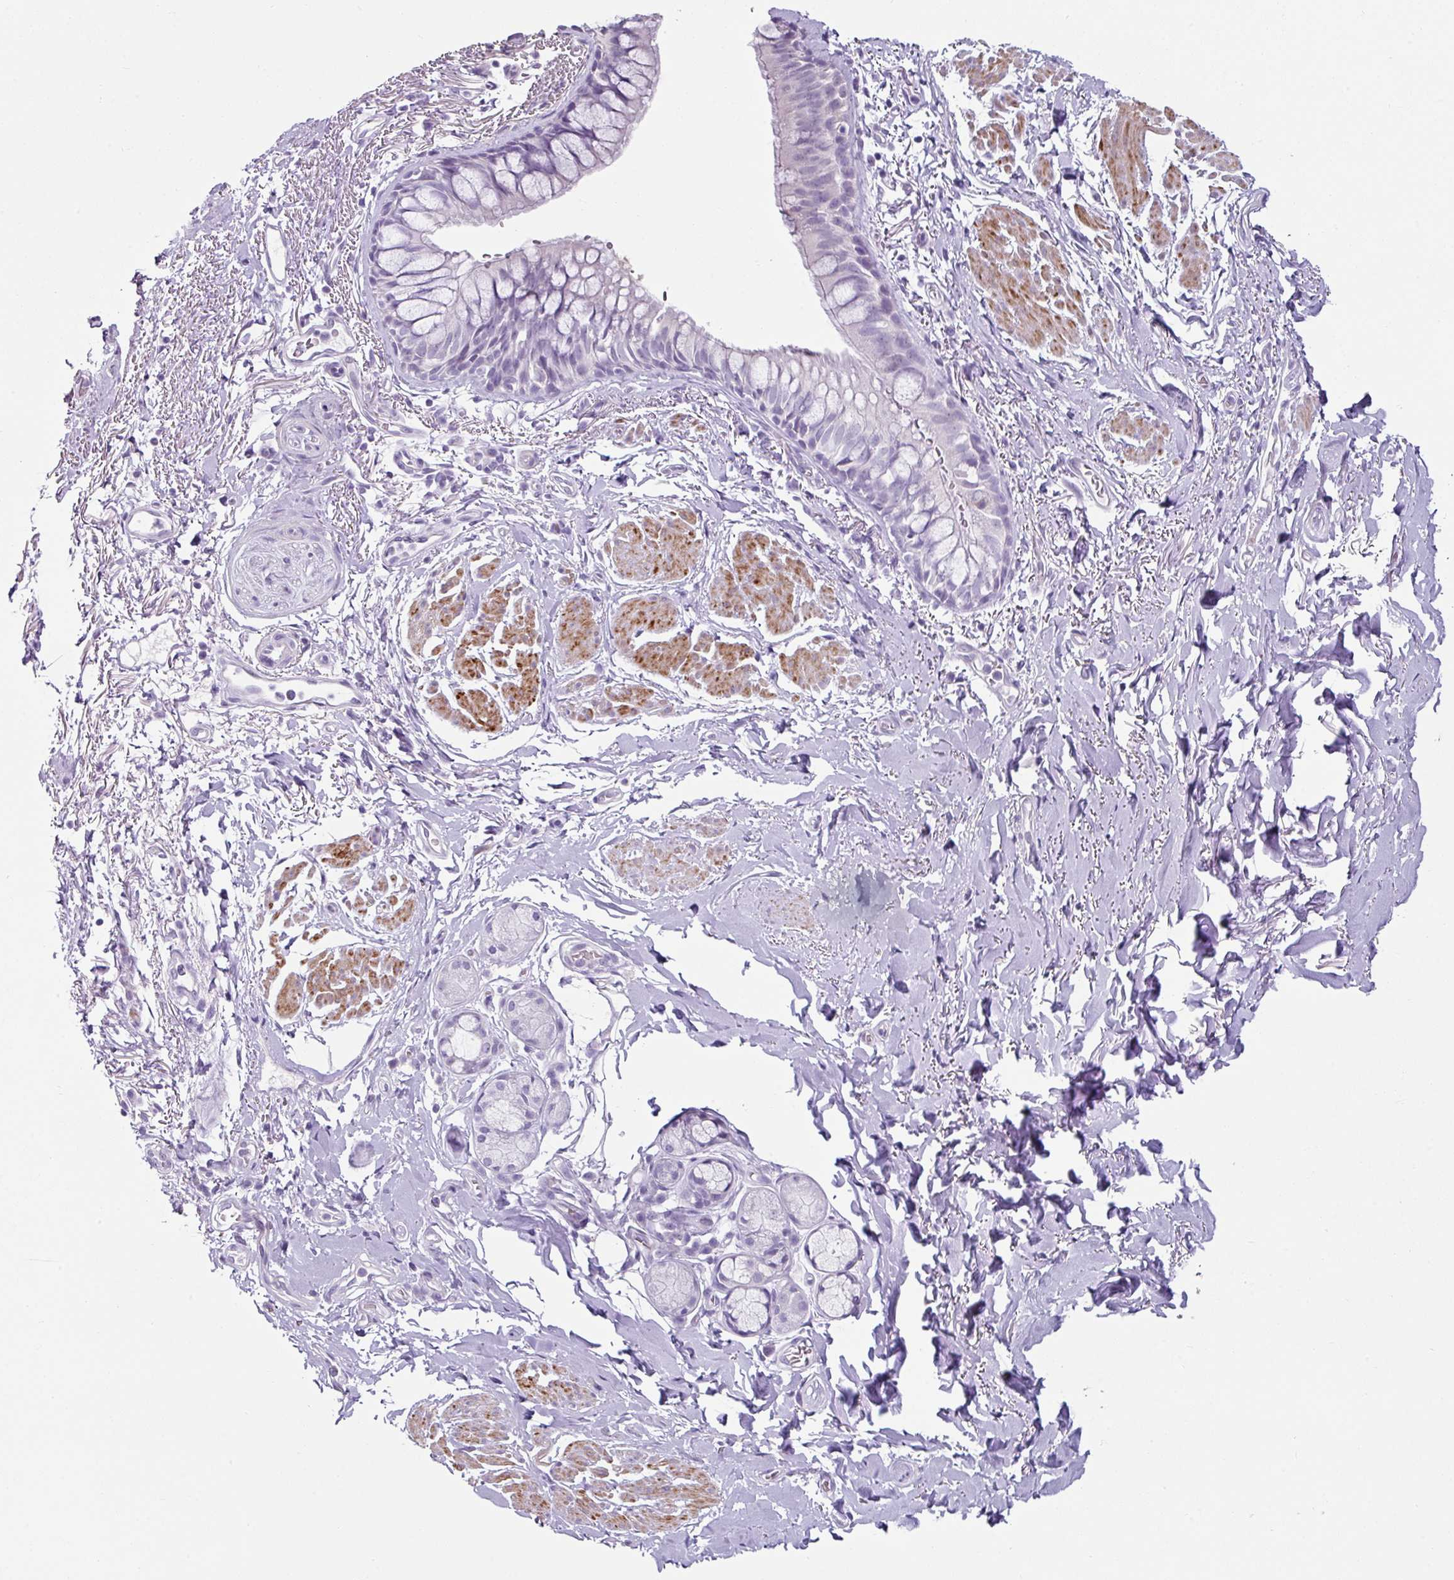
{"staining": {"intensity": "negative", "quantity": "none", "location": "none"}, "tissue": "bronchus", "cell_type": "Respiratory epithelial cells", "image_type": "normal", "snomed": [{"axis": "morphology", "description": "Normal tissue, NOS"}, {"axis": "topography", "description": "Bronchus"}], "caption": "An IHC image of normal bronchus is shown. There is no staining in respiratory epithelial cells of bronchus. (Stains: DAB immunohistochemistry (IHC) with hematoxylin counter stain, Microscopy: brightfield microscopy at high magnification).", "gene": "TRA2A", "patient": {"sex": "male", "age": 67}}